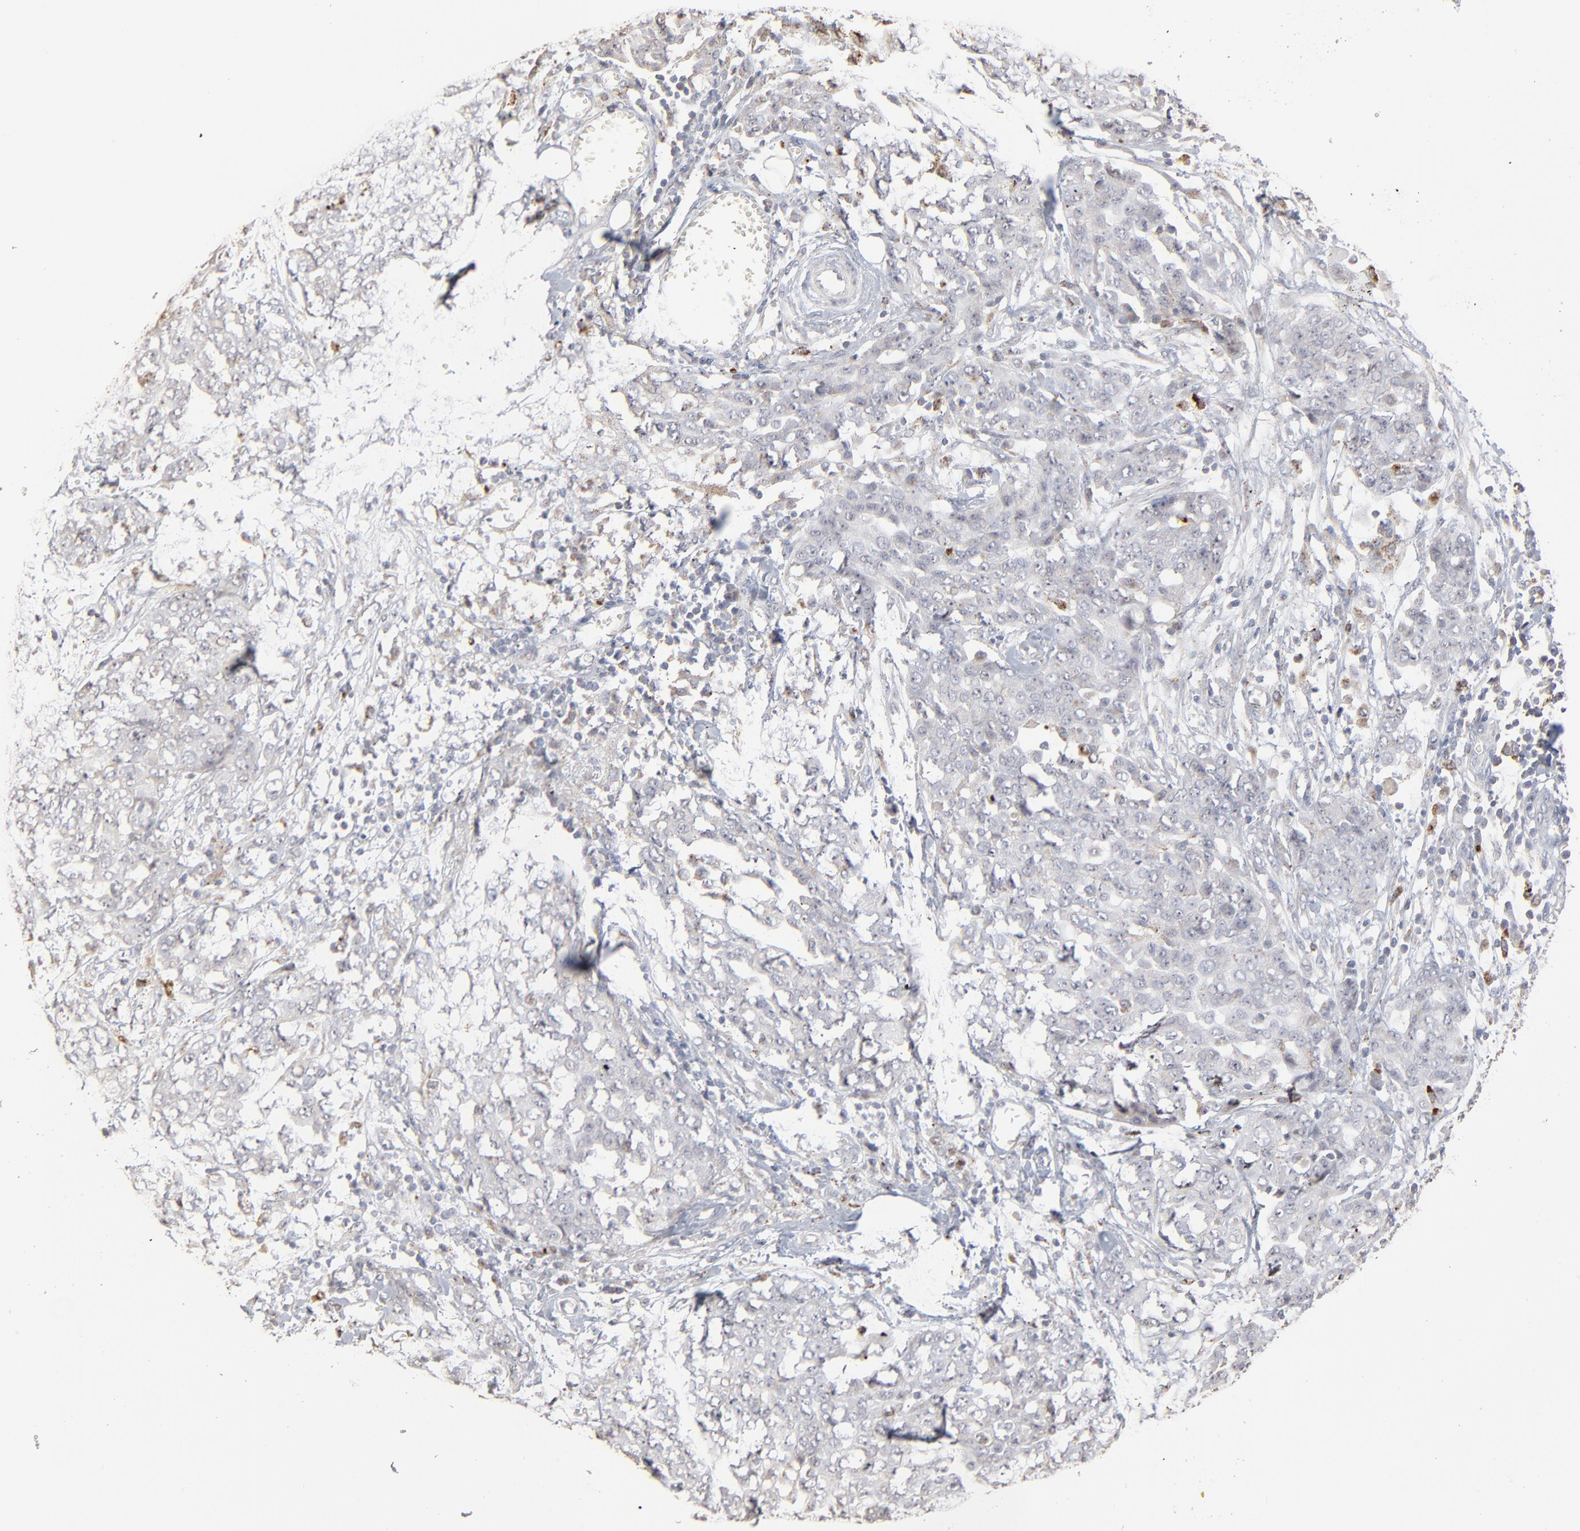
{"staining": {"intensity": "negative", "quantity": "none", "location": "none"}, "tissue": "ovarian cancer", "cell_type": "Tumor cells", "image_type": "cancer", "snomed": [{"axis": "morphology", "description": "Cystadenocarcinoma, serous, NOS"}, {"axis": "topography", "description": "Soft tissue"}, {"axis": "topography", "description": "Ovary"}], "caption": "An immunohistochemistry micrograph of serous cystadenocarcinoma (ovarian) is shown. There is no staining in tumor cells of serous cystadenocarcinoma (ovarian).", "gene": "POMT2", "patient": {"sex": "female", "age": 57}}